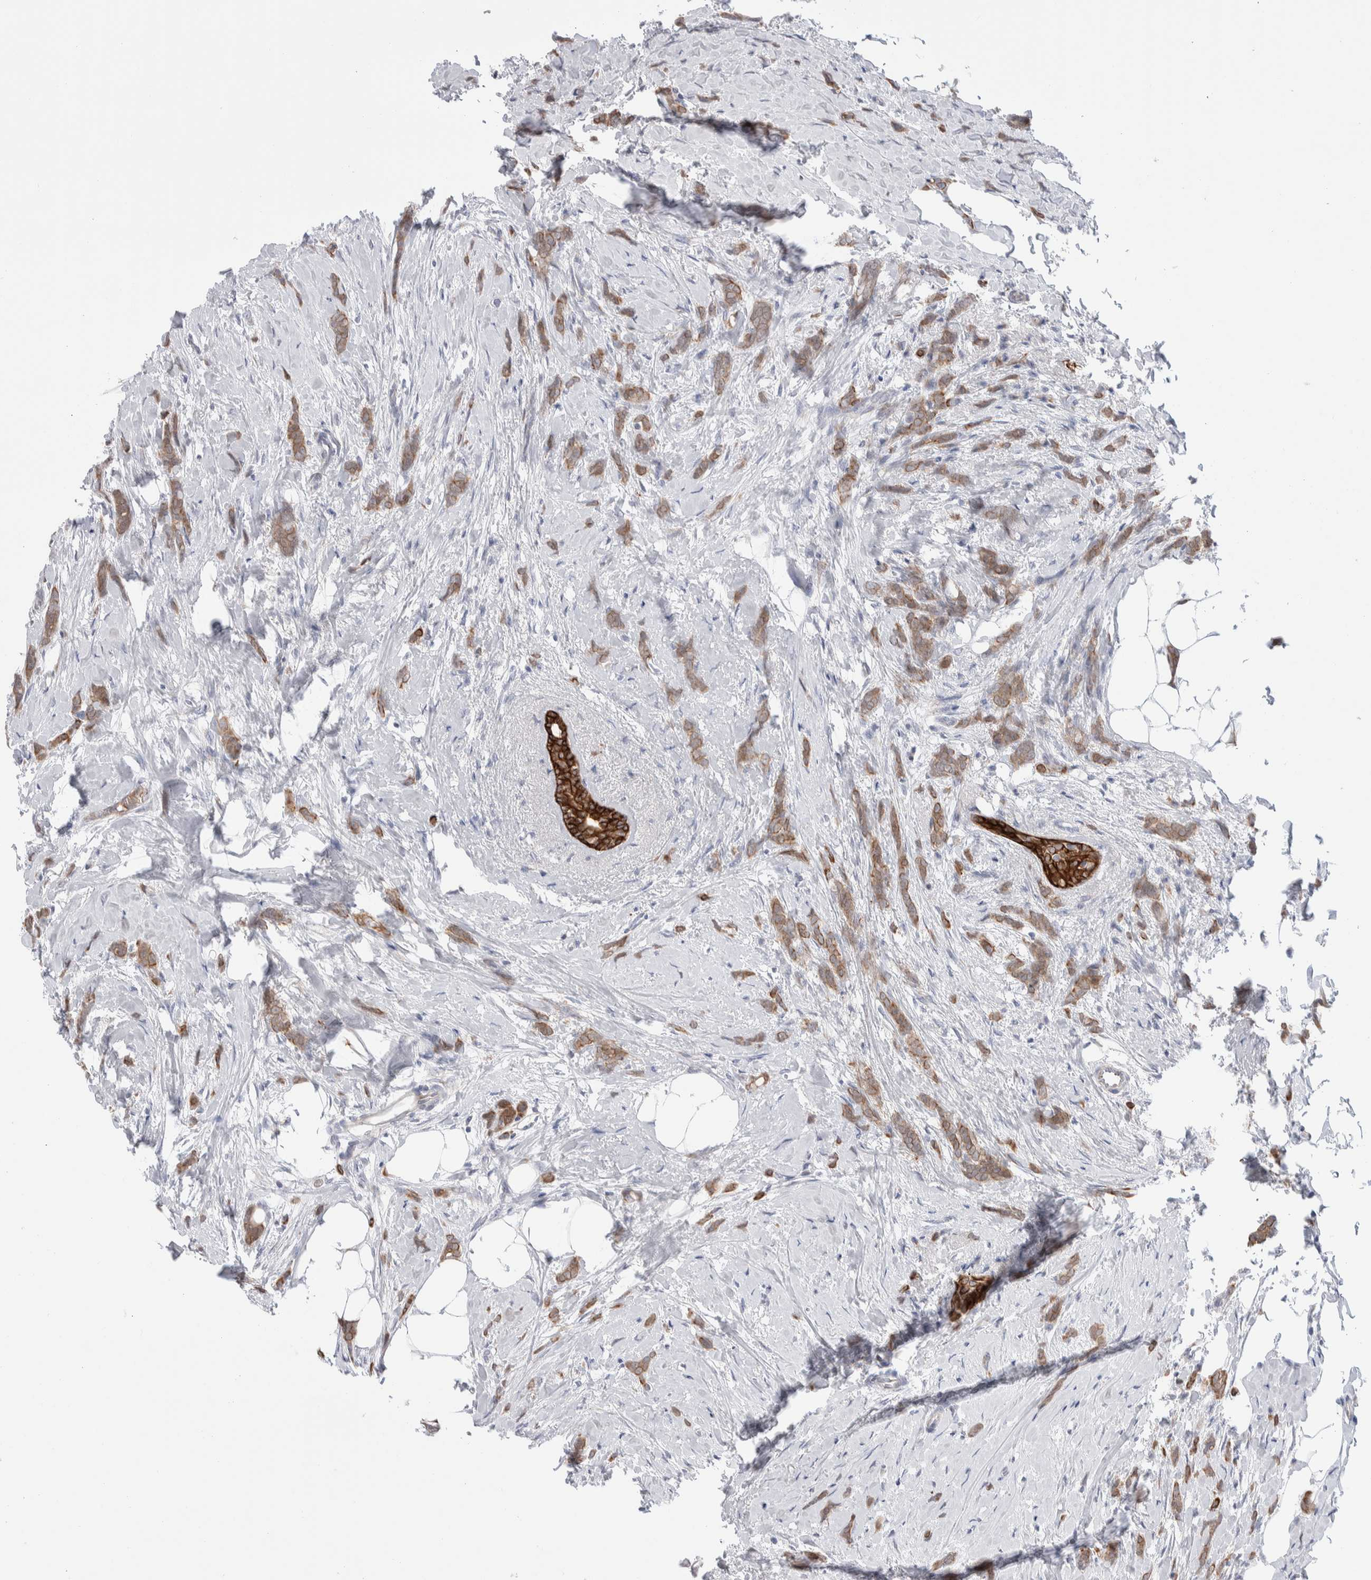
{"staining": {"intensity": "moderate", "quantity": ">75%", "location": "cytoplasmic/membranous"}, "tissue": "breast cancer", "cell_type": "Tumor cells", "image_type": "cancer", "snomed": [{"axis": "morphology", "description": "Lobular carcinoma, in situ"}, {"axis": "morphology", "description": "Lobular carcinoma"}, {"axis": "topography", "description": "Breast"}], "caption": "This photomicrograph demonstrates immunohistochemistry staining of lobular carcinoma (breast), with medium moderate cytoplasmic/membranous staining in approximately >75% of tumor cells.", "gene": "C1orf112", "patient": {"sex": "female", "age": 41}}